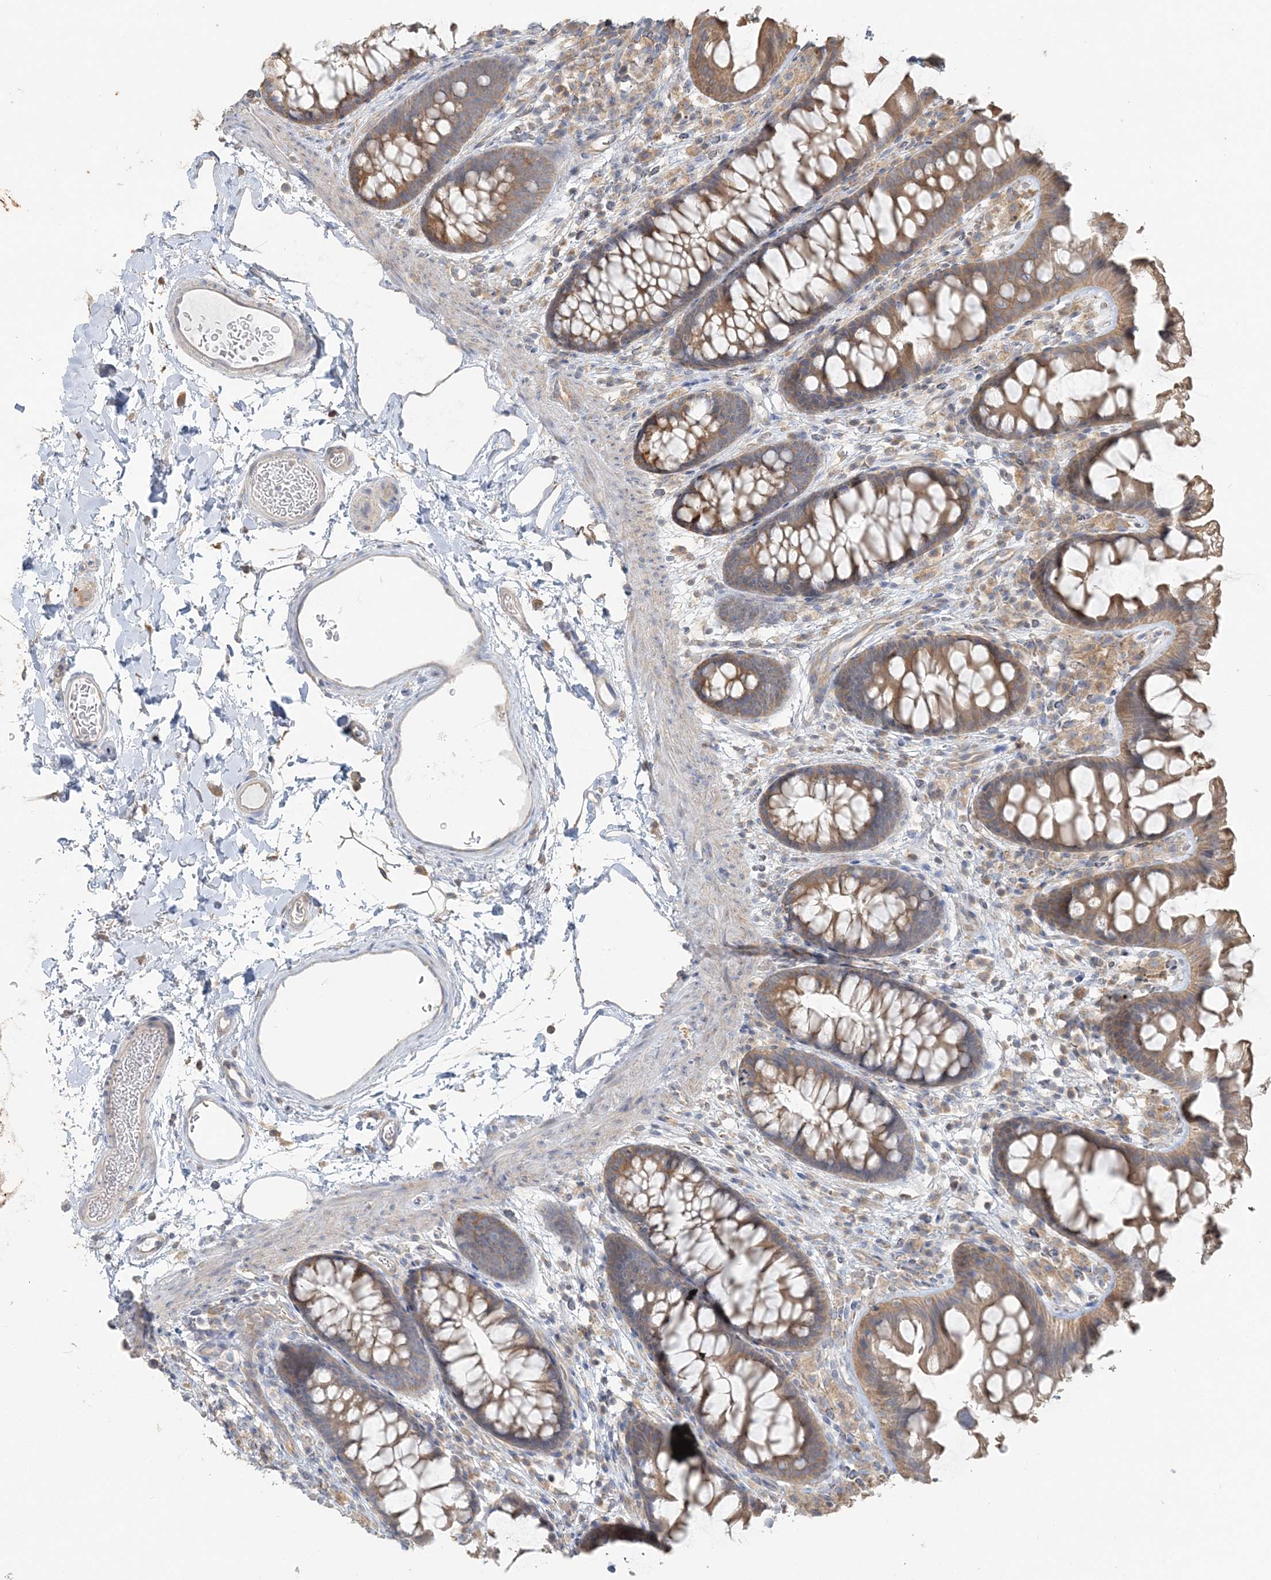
{"staining": {"intensity": "negative", "quantity": "none", "location": "none"}, "tissue": "colon", "cell_type": "Endothelial cells", "image_type": "normal", "snomed": [{"axis": "morphology", "description": "Normal tissue, NOS"}, {"axis": "topography", "description": "Colon"}], "caption": "An immunohistochemistry (IHC) image of normal colon is shown. There is no staining in endothelial cells of colon. (Immunohistochemistry, brightfield microscopy, high magnification).", "gene": "TBC1D5", "patient": {"sex": "female", "age": 62}}